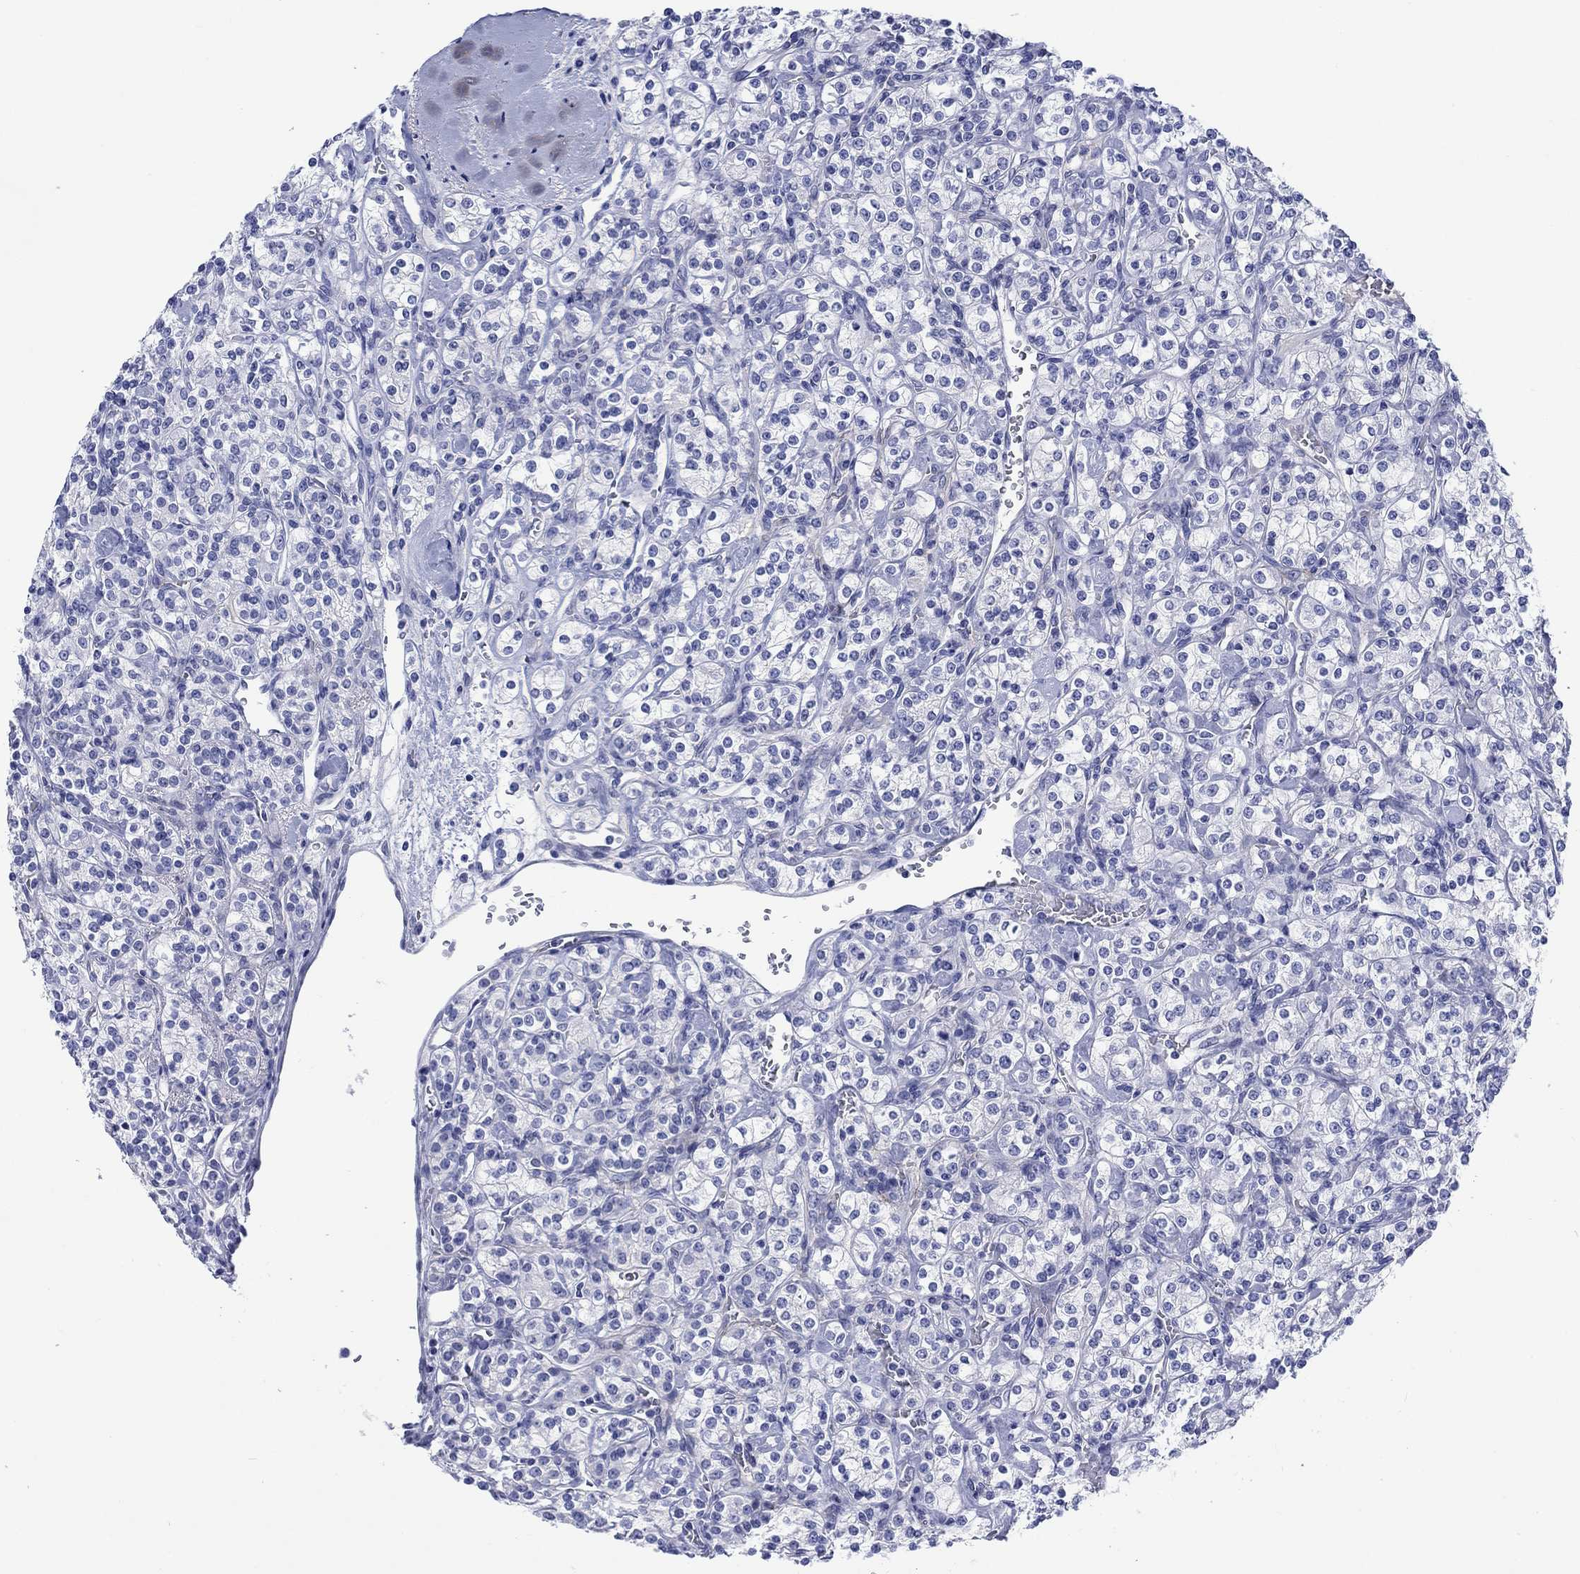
{"staining": {"intensity": "negative", "quantity": "none", "location": "none"}, "tissue": "renal cancer", "cell_type": "Tumor cells", "image_type": "cancer", "snomed": [{"axis": "morphology", "description": "Adenocarcinoma, NOS"}, {"axis": "topography", "description": "Kidney"}], "caption": "Immunohistochemistry (IHC) image of human adenocarcinoma (renal) stained for a protein (brown), which demonstrates no expression in tumor cells.", "gene": "CACNG3", "patient": {"sex": "male", "age": 77}}